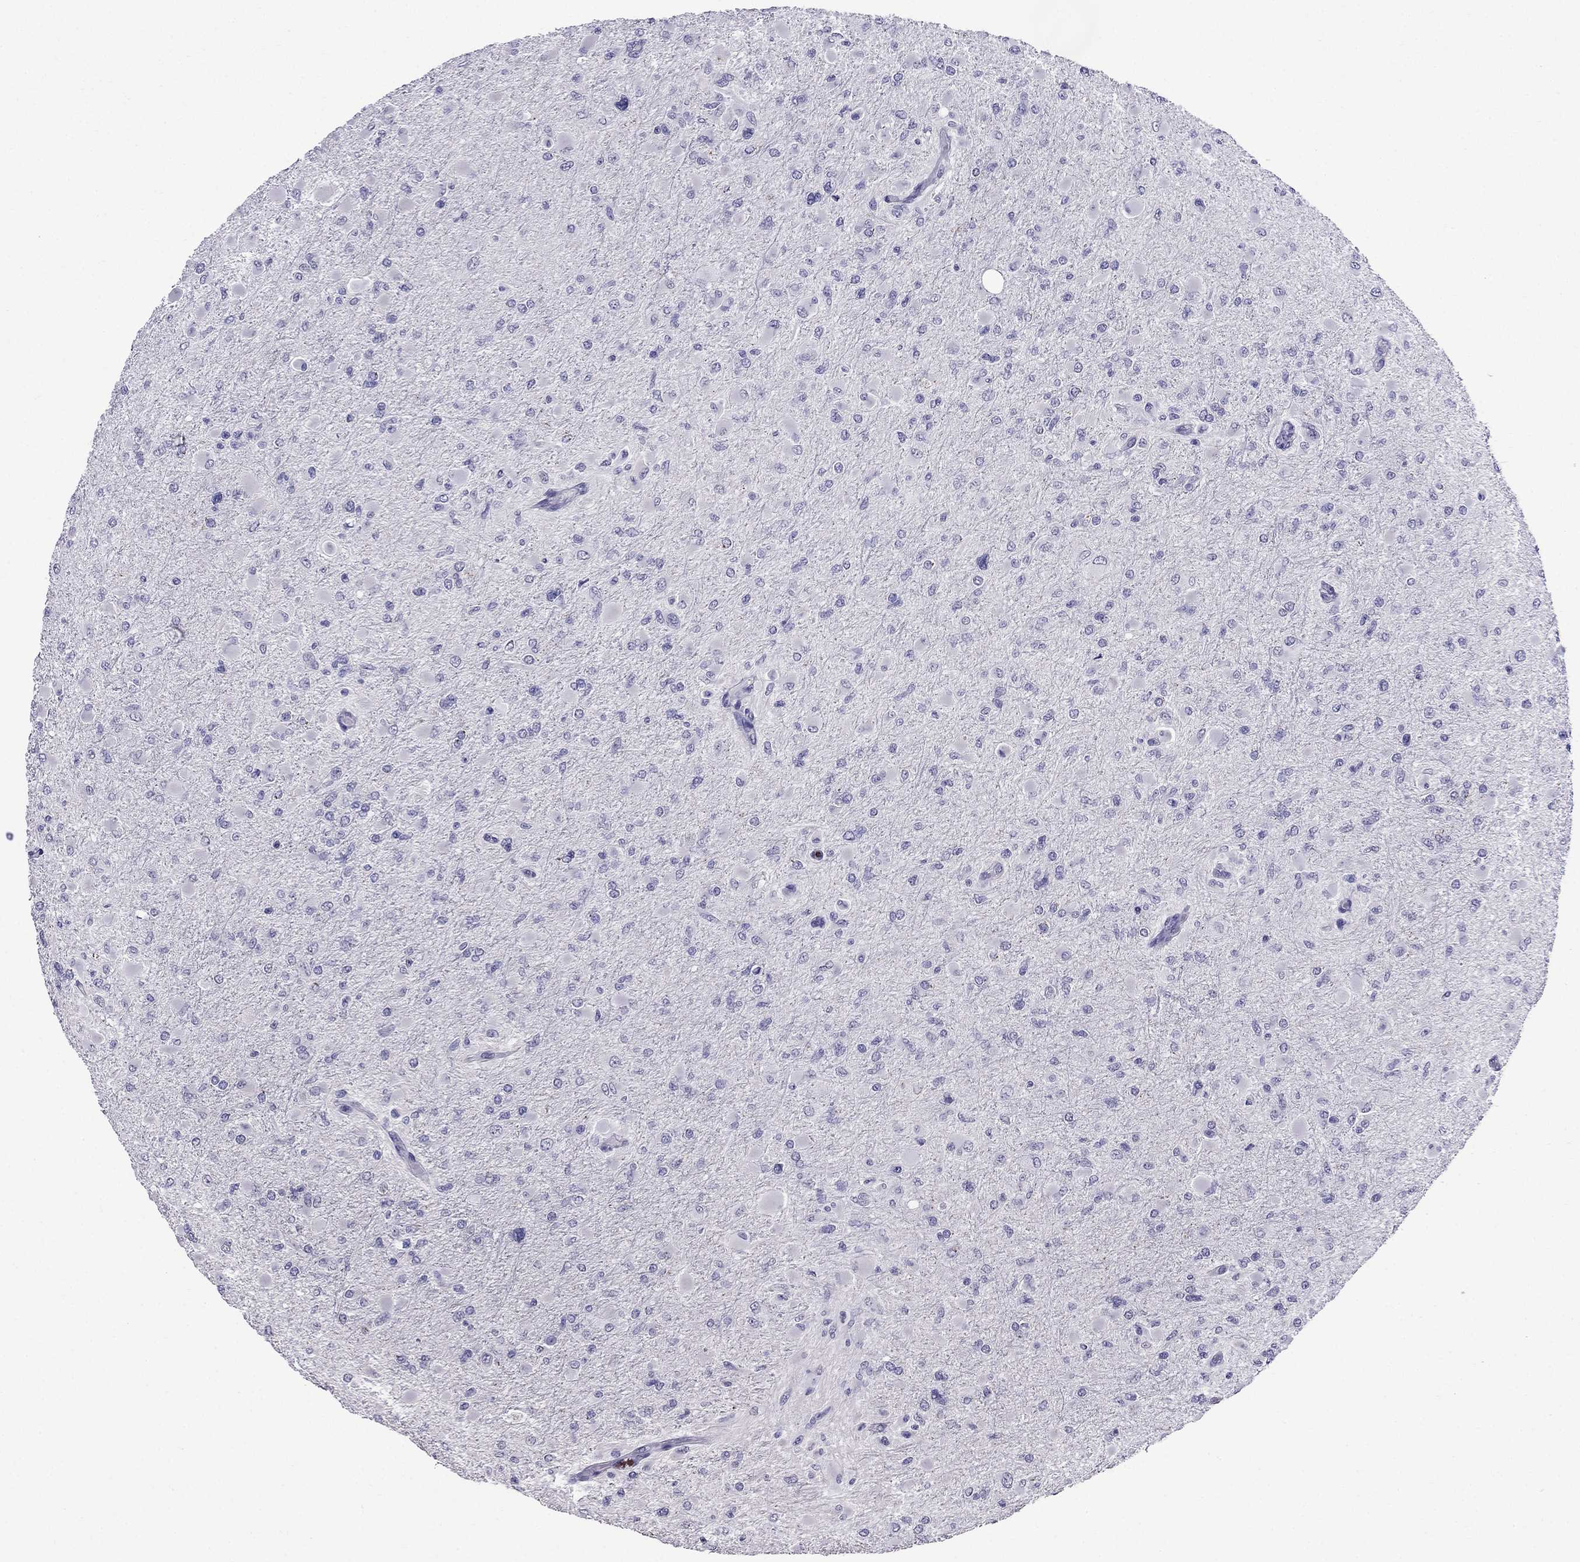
{"staining": {"intensity": "negative", "quantity": "none", "location": "none"}, "tissue": "glioma", "cell_type": "Tumor cells", "image_type": "cancer", "snomed": [{"axis": "morphology", "description": "Glioma, malignant, High grade"}, {"axis": "topography", "description": "Cerebral cortex"}], "caption": "A histopathology image of glioma stained for a protein exhibits no brown staining in tumor cells.", "gene": "OLFM4", "patient": {"sex": "female", "age": 36}}